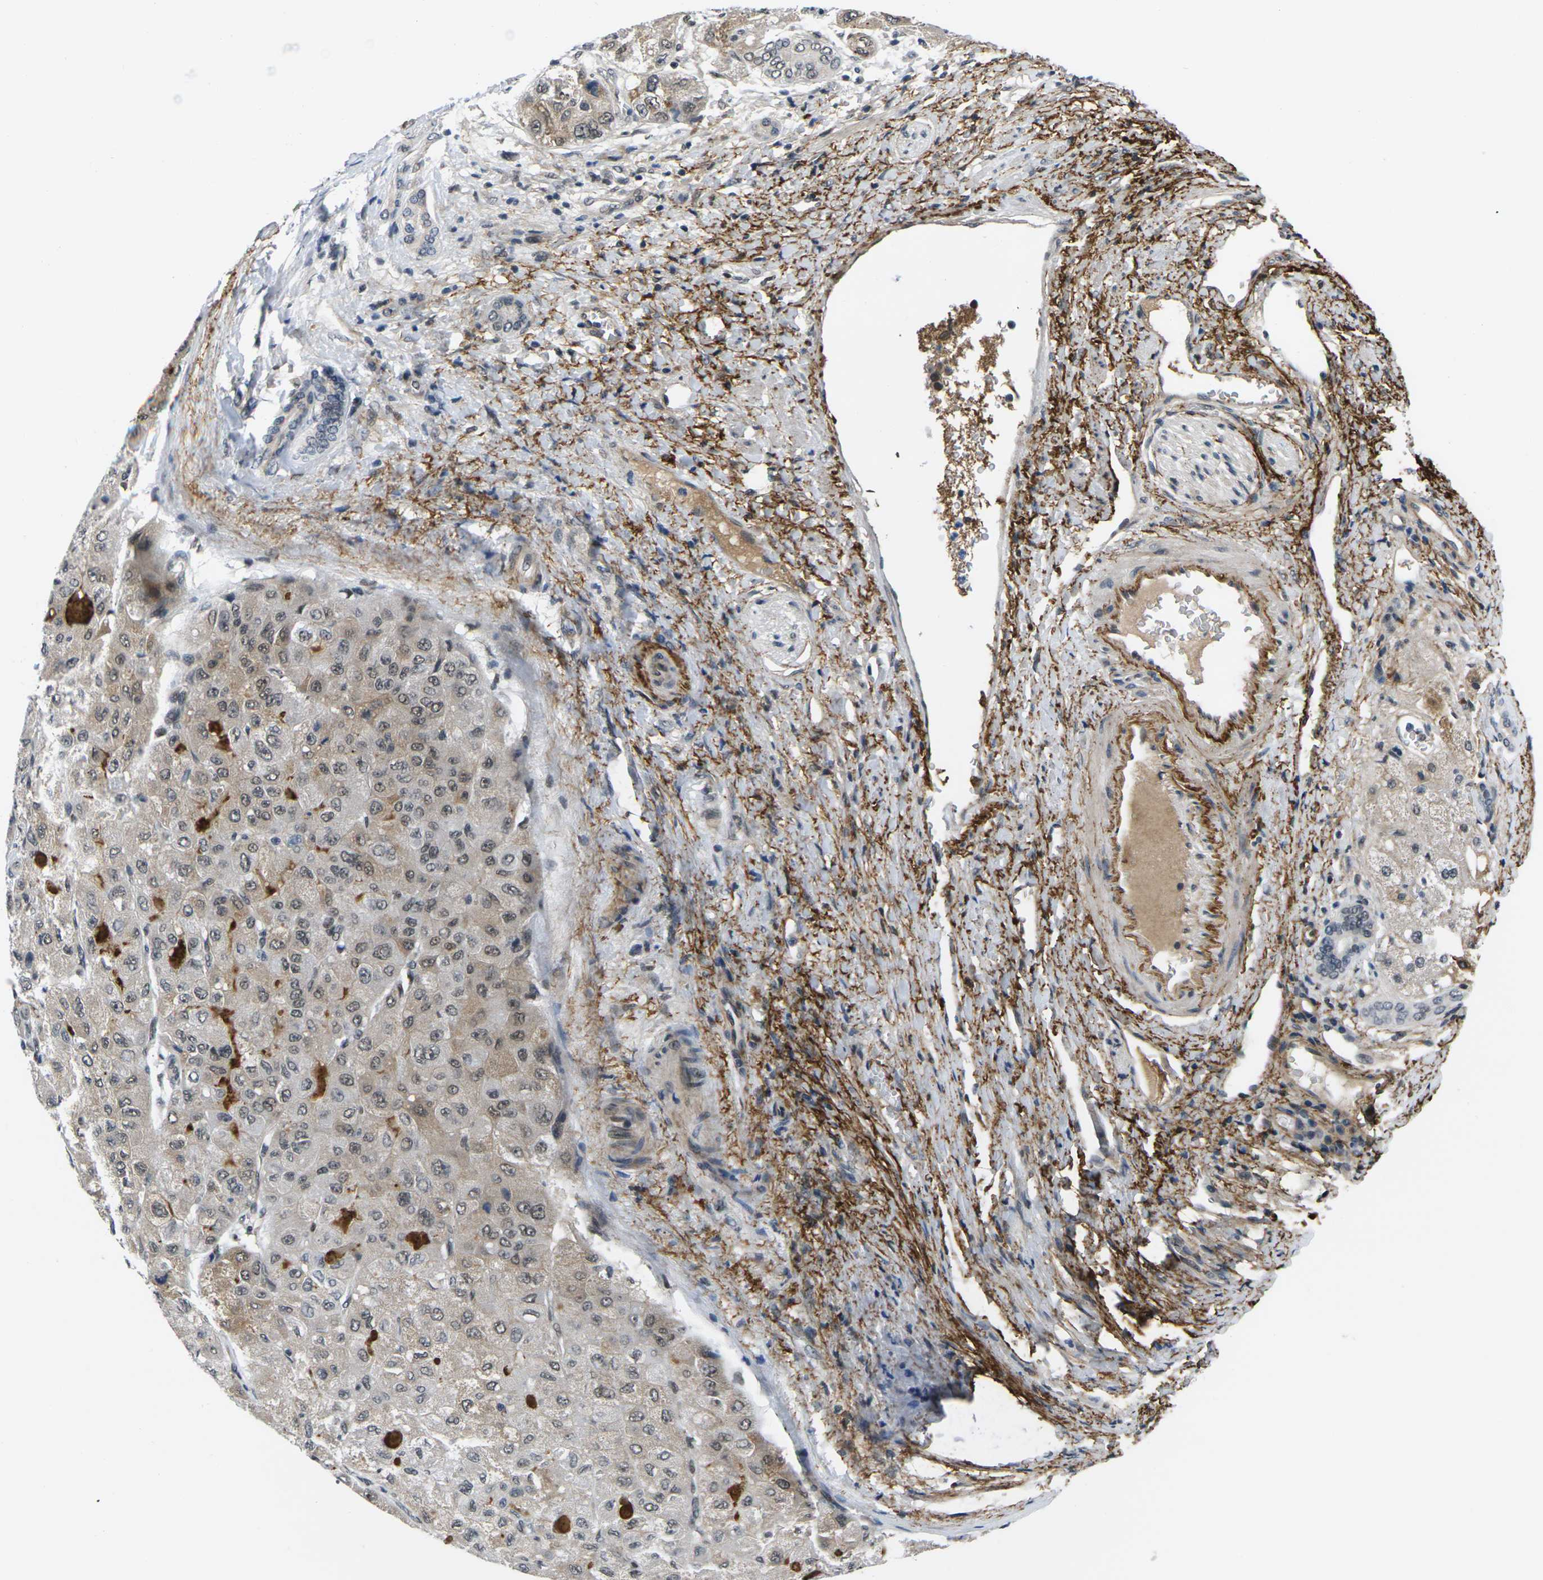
{"staining": {"intensity": "weak", "quantity": "25%-75%", "location": "cytoplasmic/membranous,nuclear"}, "tissue": "liver cancer", "cell_type": "Tumor cells", "image_type": "cancer", "snomed": [{"axis": "morphology", "description": "Carcinoma, Hepatocellular, NOS"}, {"axis": "topography", "description": "Liver"}], "caption": "Liver cancer (hepatocellular carcinoma) stained for a protein (brown) displays weak cytoplasmic/membranous and nuclear positive staining in about 25%-75% of tumor cells.", "gene": "RBM7", "patient": {"sex": "male", "age": 80}}